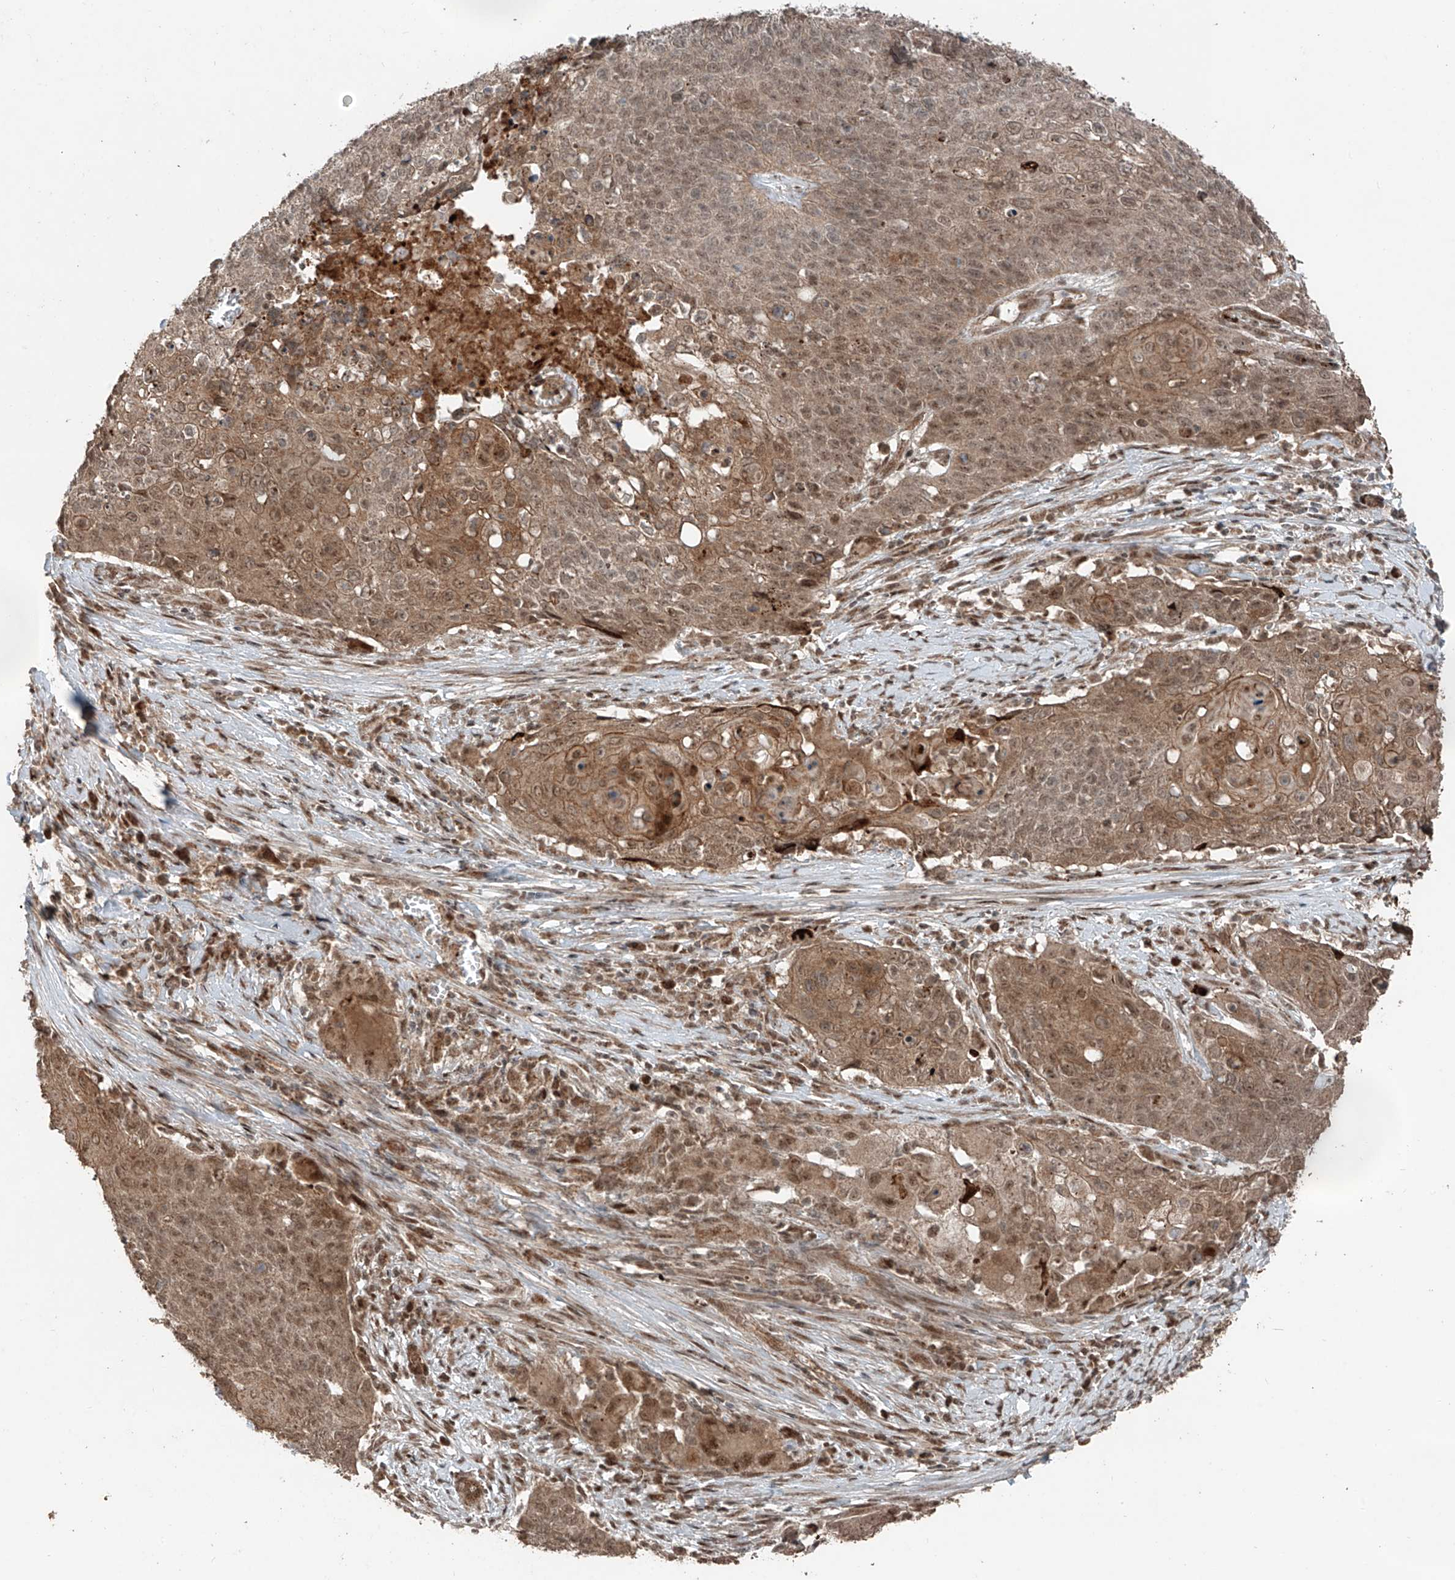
{"staining": {"intensity": "moderate", "quantity": ">75%", "location": "cytoplasmic/membranous,nuclear"}, "tissue": "cervical cancer", "cell_type": "Tumor cells", "image_type": "cancer", "snomed": [{"axis": "morphology", "description": "Squamous cell carcinoma, NOS"}, {"axis": "topography", "description": "Cervix"}], "caption": "DAB (3,3'-diaminobenzidine) immunohistochemical staining of cervical cancer (squamous cell carcinoma) displays moderate cytoplasmic/membranous and nuclear protein staining in about >75% of tumor cells.", "gene": "ZNF620", "patient": {"sex": "female", "age": 39}}